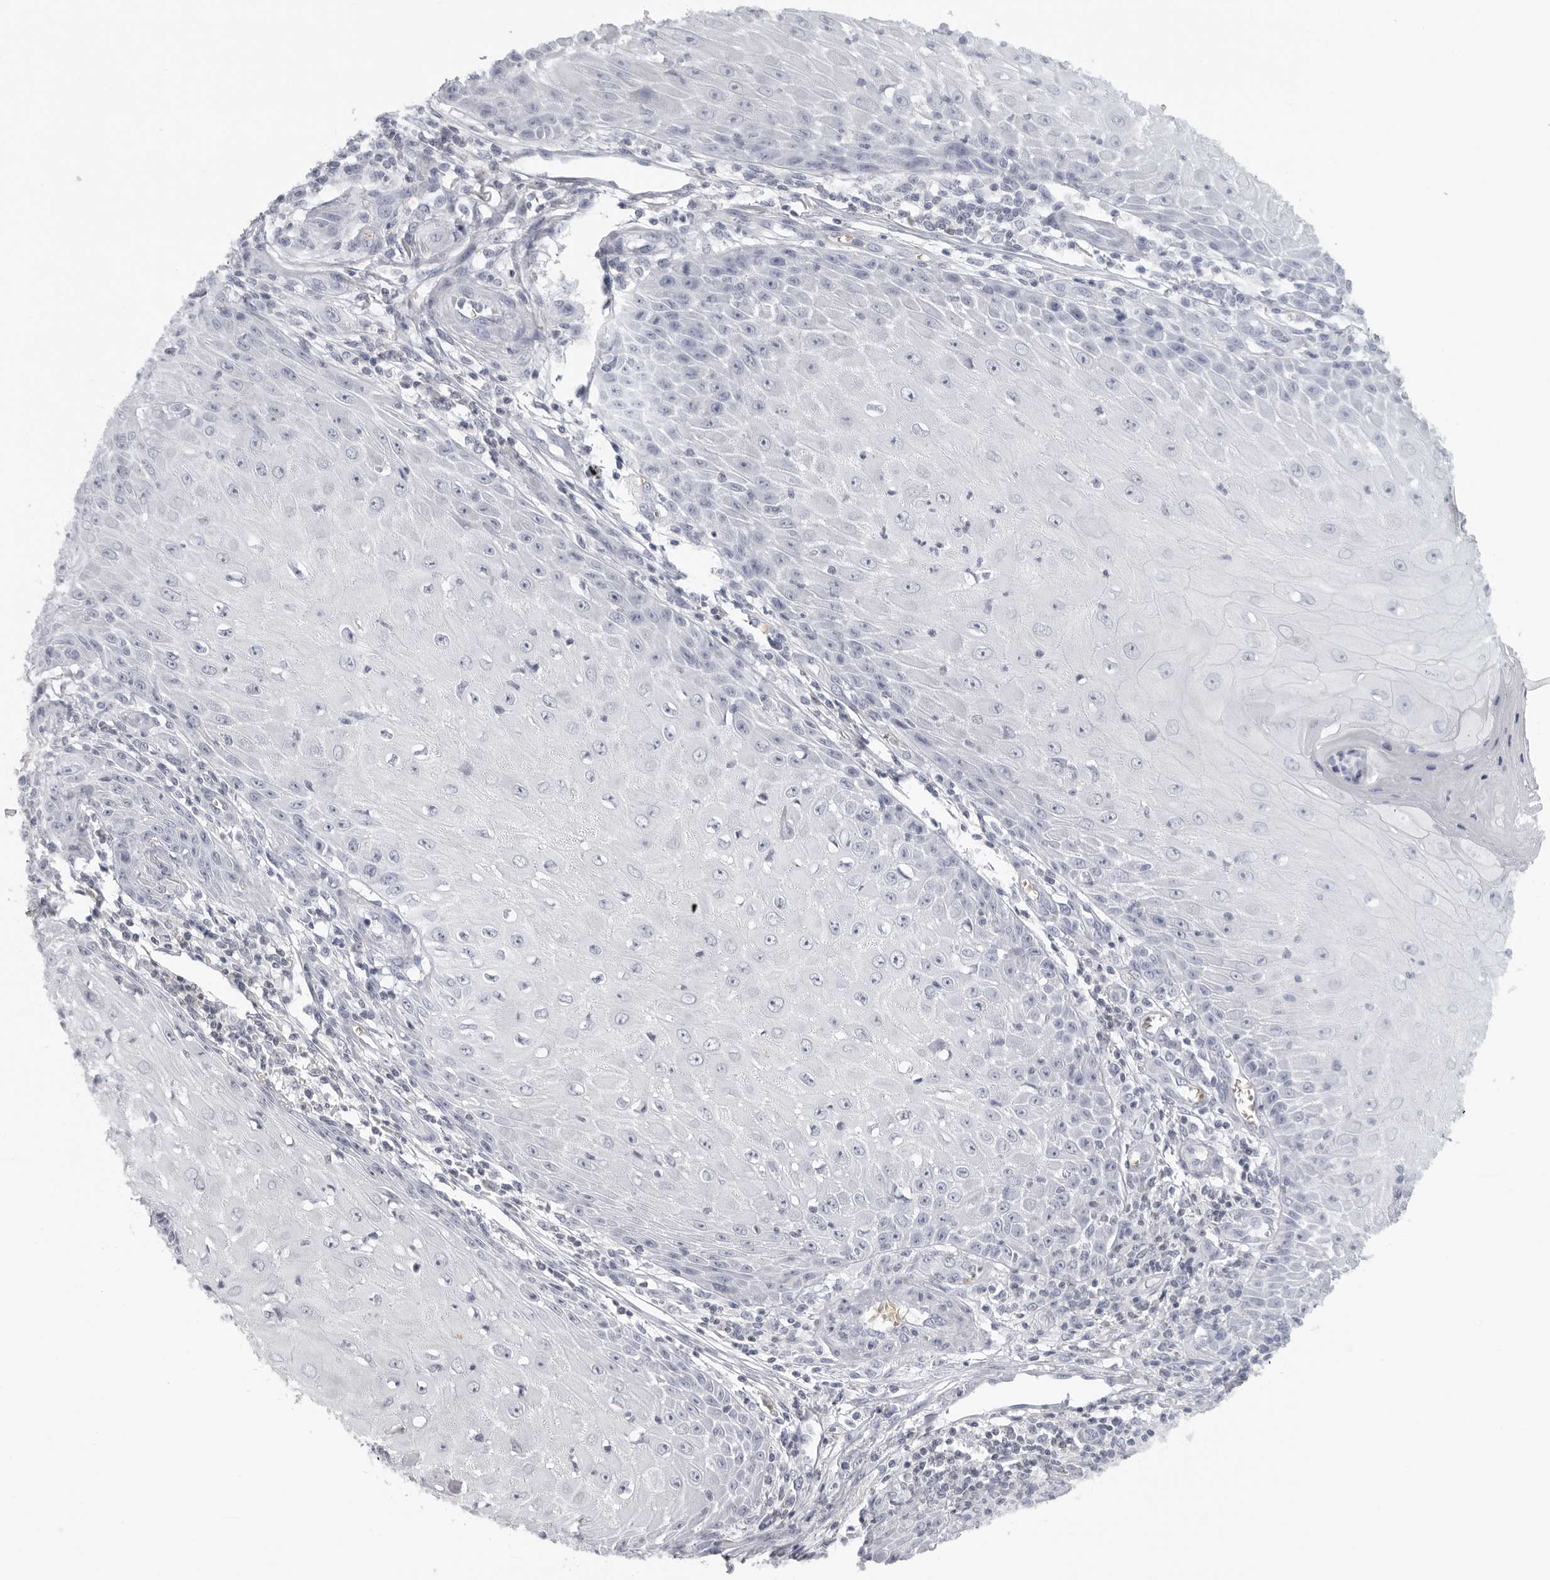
{"staining": {"intensity": "negative", "quantity": "none", "location": "none"}, "tissue": "skin cancer", "cell_type": "Tumor cells", "image_type": "cancer", "snomed": [{"axis": "morphology", "description": "Squamous cell carcinoma, NOS"}, {"axis": "topography", "description": "Skin"}], "caption": "Squamous cell carcinoma (skin) was stained to show a protein in brown. There is no significant staining in tumor cells.", "gene": "EPB41", "patient": {"sex": "female", "age": 73}}